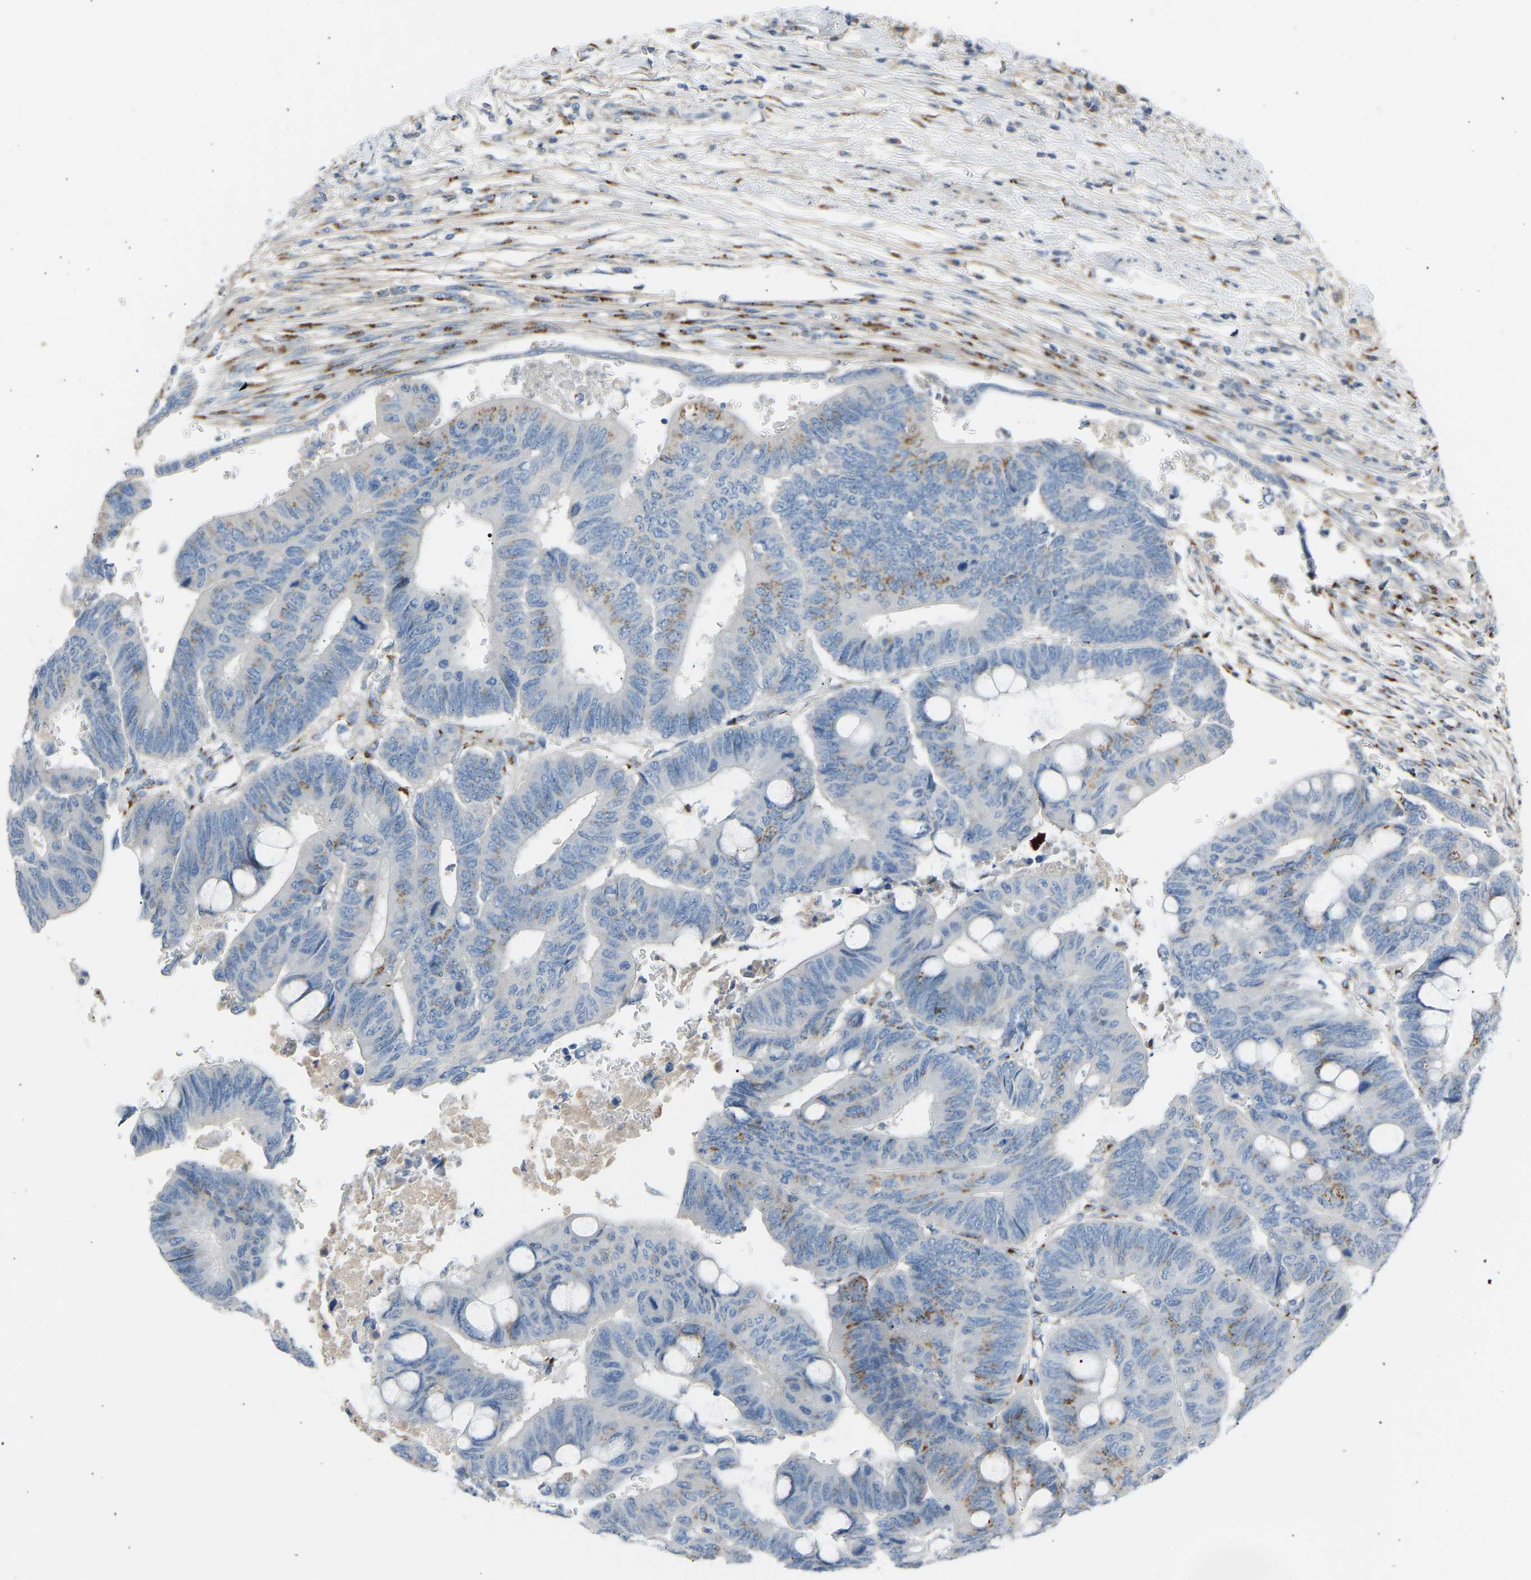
{"staining": {"intensity": "moderate", "quantity": "<25%", "location": "cytoplasmic/membranous"}, "tissue": "colorectal cancer", "cell_type": "Tumor cells", "image_type": "cancer", "snomed": [{"axis": "morphology", "description": "Normal tissue, NOS"}, {"axis": "morphology", "description": "Adenocarcinoma, NOS"}, {"axis": "topography", "description": "Rectum"}, {"axis": "topography", "description": "Peripheral nerve tissue"}], "caption": "Moderate cytoplasmic/membranous expression is identified in approximately <25% of tumor cells in colorectal cancer (adenocarcinoma). The staining was performed using DAB, with brown indicating positive protein expression. Nuclei are stained blue with hematoxylin.", "gene": "CYREN", "patient": {"sex": "male", "age": 92}}